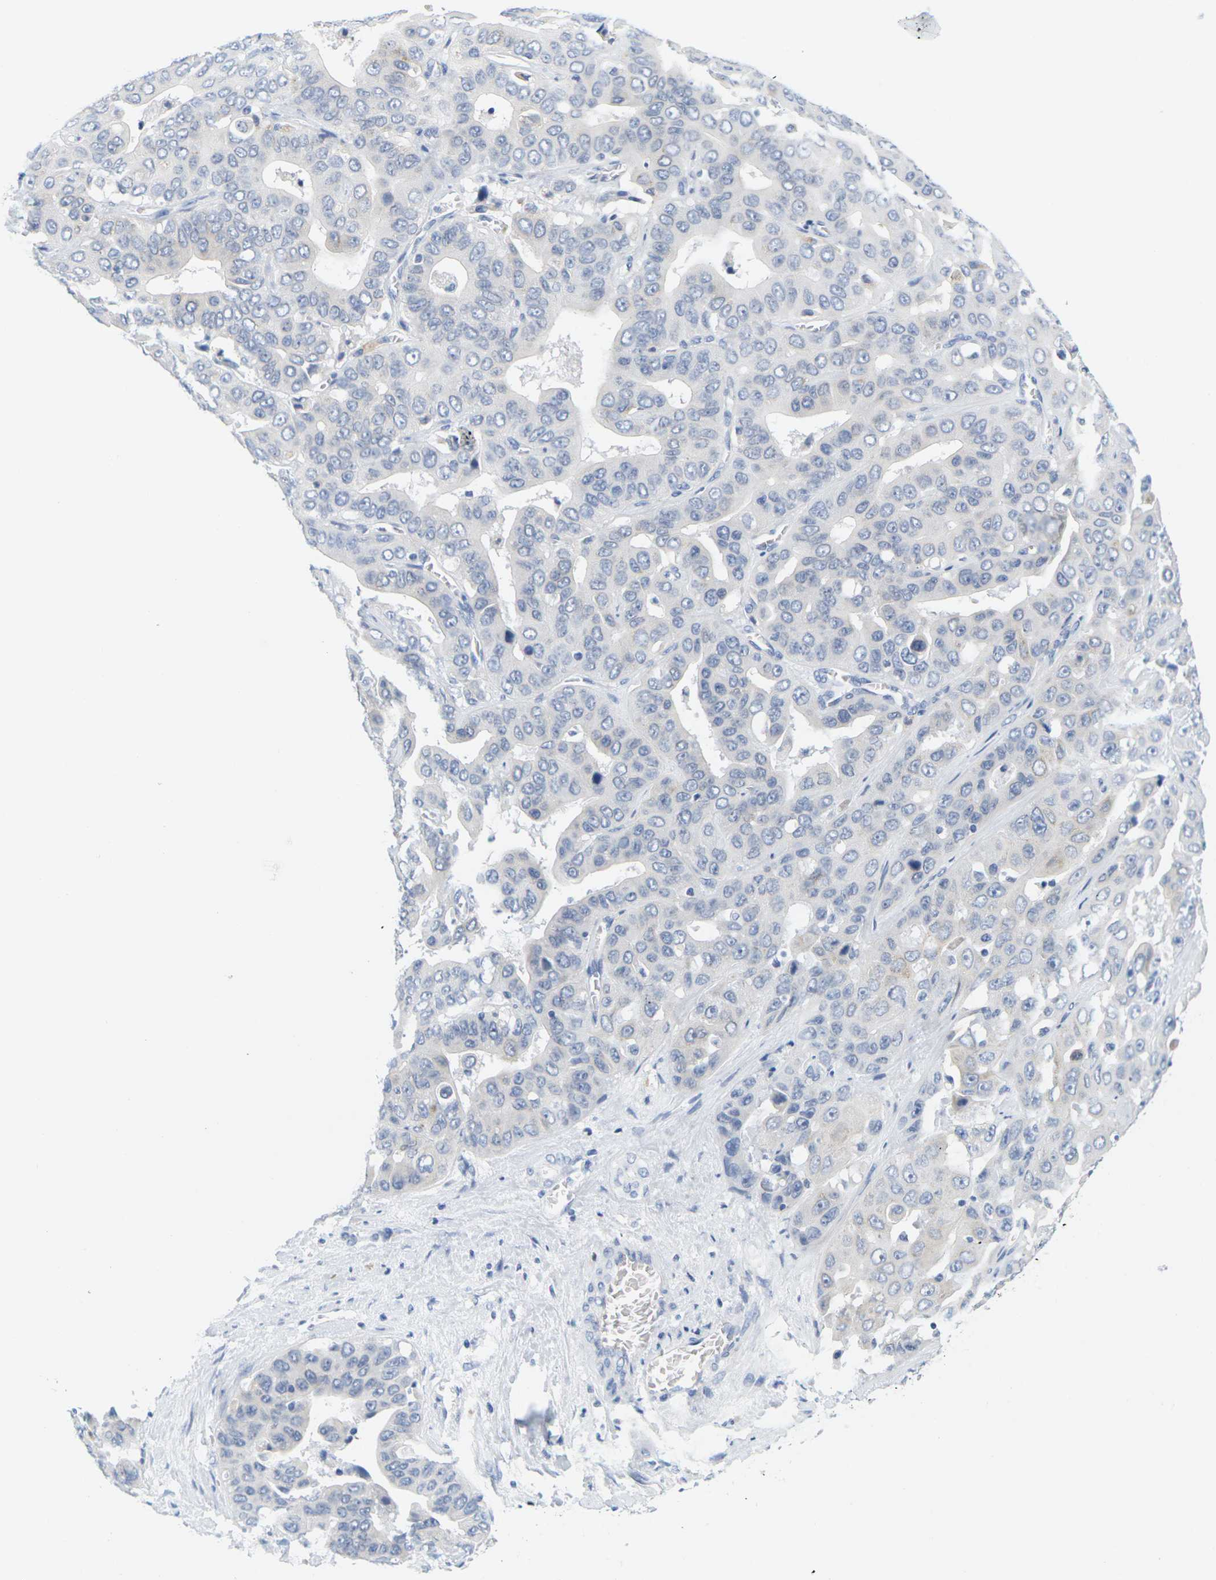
{"staining": {"intensity": "negative", "quantity": "none", "location": "none"}, "tissue": "liver cancer", "cell_type": "Tumor cells", "image_type": "cancer", "snomed": [{"axis": "morphology", "description": "Cholangiocarcinoma"}, {"axis": "topography", "description": "Liver"}], "caption": "High power microscopy histopathology image of an immunohistochemistry image of liver cholangiocarcinoma, revealing no significant positivity in tumor cells.", "gene": "HLA-DOB", "patient": {"sex": "female", "age": 52}}